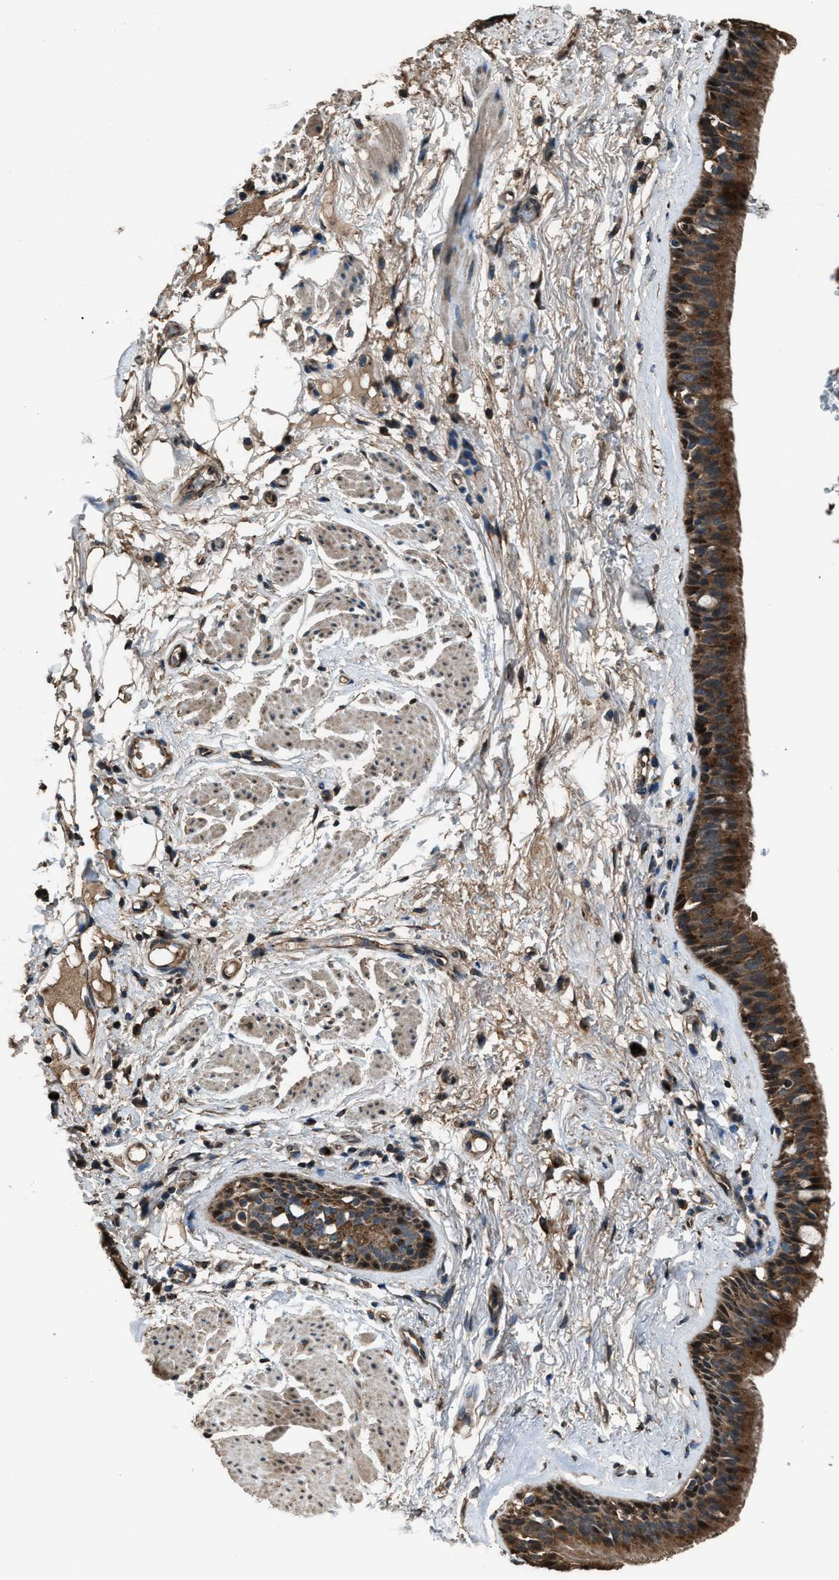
{"staining": {"intensity": "strong", "quantity": ">75%", "location": "cytoplasmic/membranous"}, "tissue": "bronchus", "cell_type": "Respiratory epithelial cells", "image_type": "normal", "snomed": [{"axis": "morphology", "description": "Normal tissue, NOS"}, {"axis": "topography", "description": "Cartilage tissue"}], "caption": "A histopathology image showing strong cytoplasmic/membranous staining in about >75% of respiratory epithelial cells in benign bronchus, as visualized by brown immunohistochemical staining.", "gene": "SLC38A10", "patient": {"sex": "female", "age": 63}}